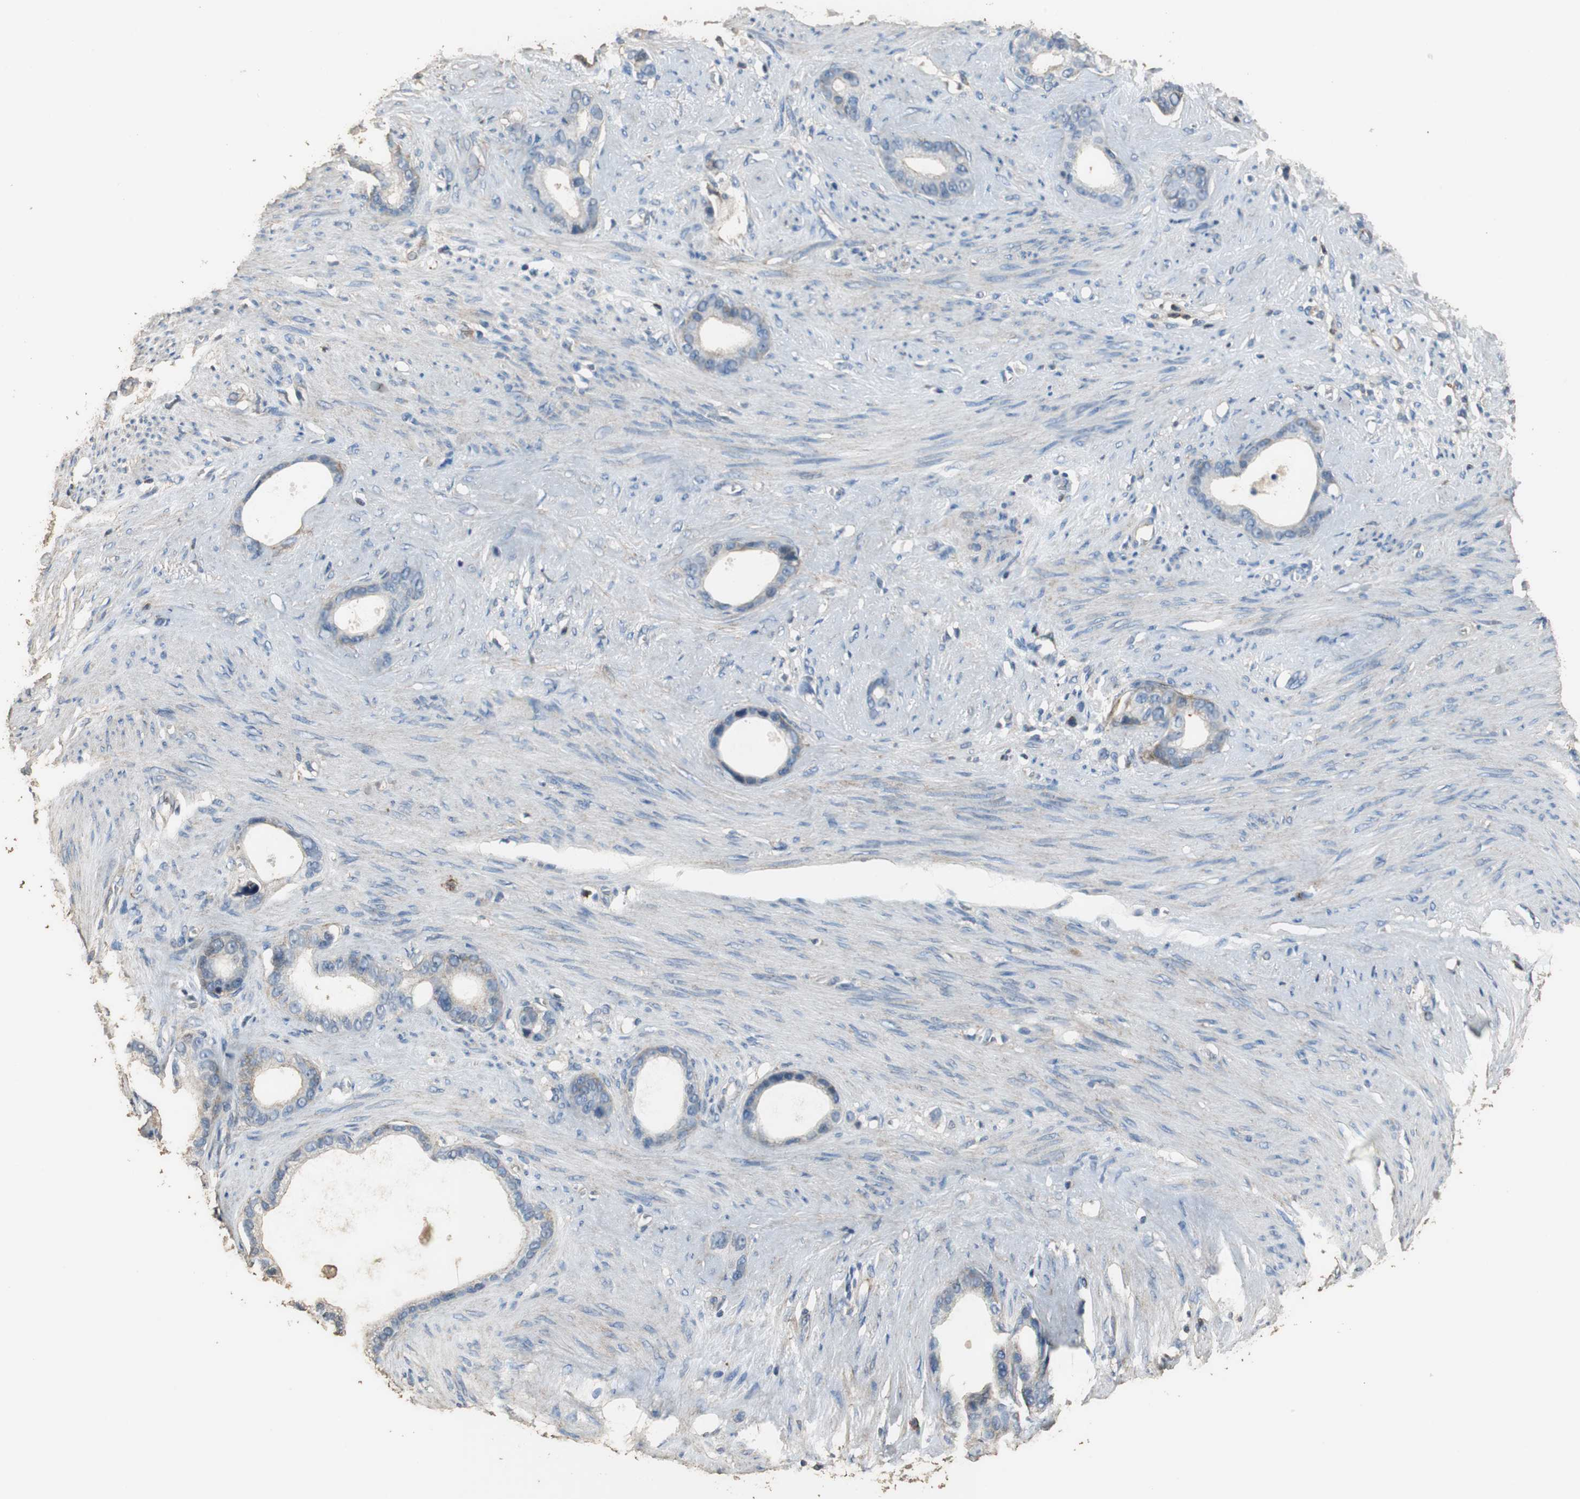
{"staining": {"intensity": "weak", "quantity": "<25%", "location": "cytoplasmic/membranous"}, "tissue": "stomach cancer", "cell_type": "Tumor cells", "image_type": "cancer", "snomed": [{"axis": "morphology", "description": "Adenocarcinoma, NOS"}, {"axis": "topography", "description": "Stomach"}], "caption": "There is no significant staining in tumor cells of stomach adenocarcinoma.", "gene": "PRKRA", "patient": {"sex": "female", "age": 75}}